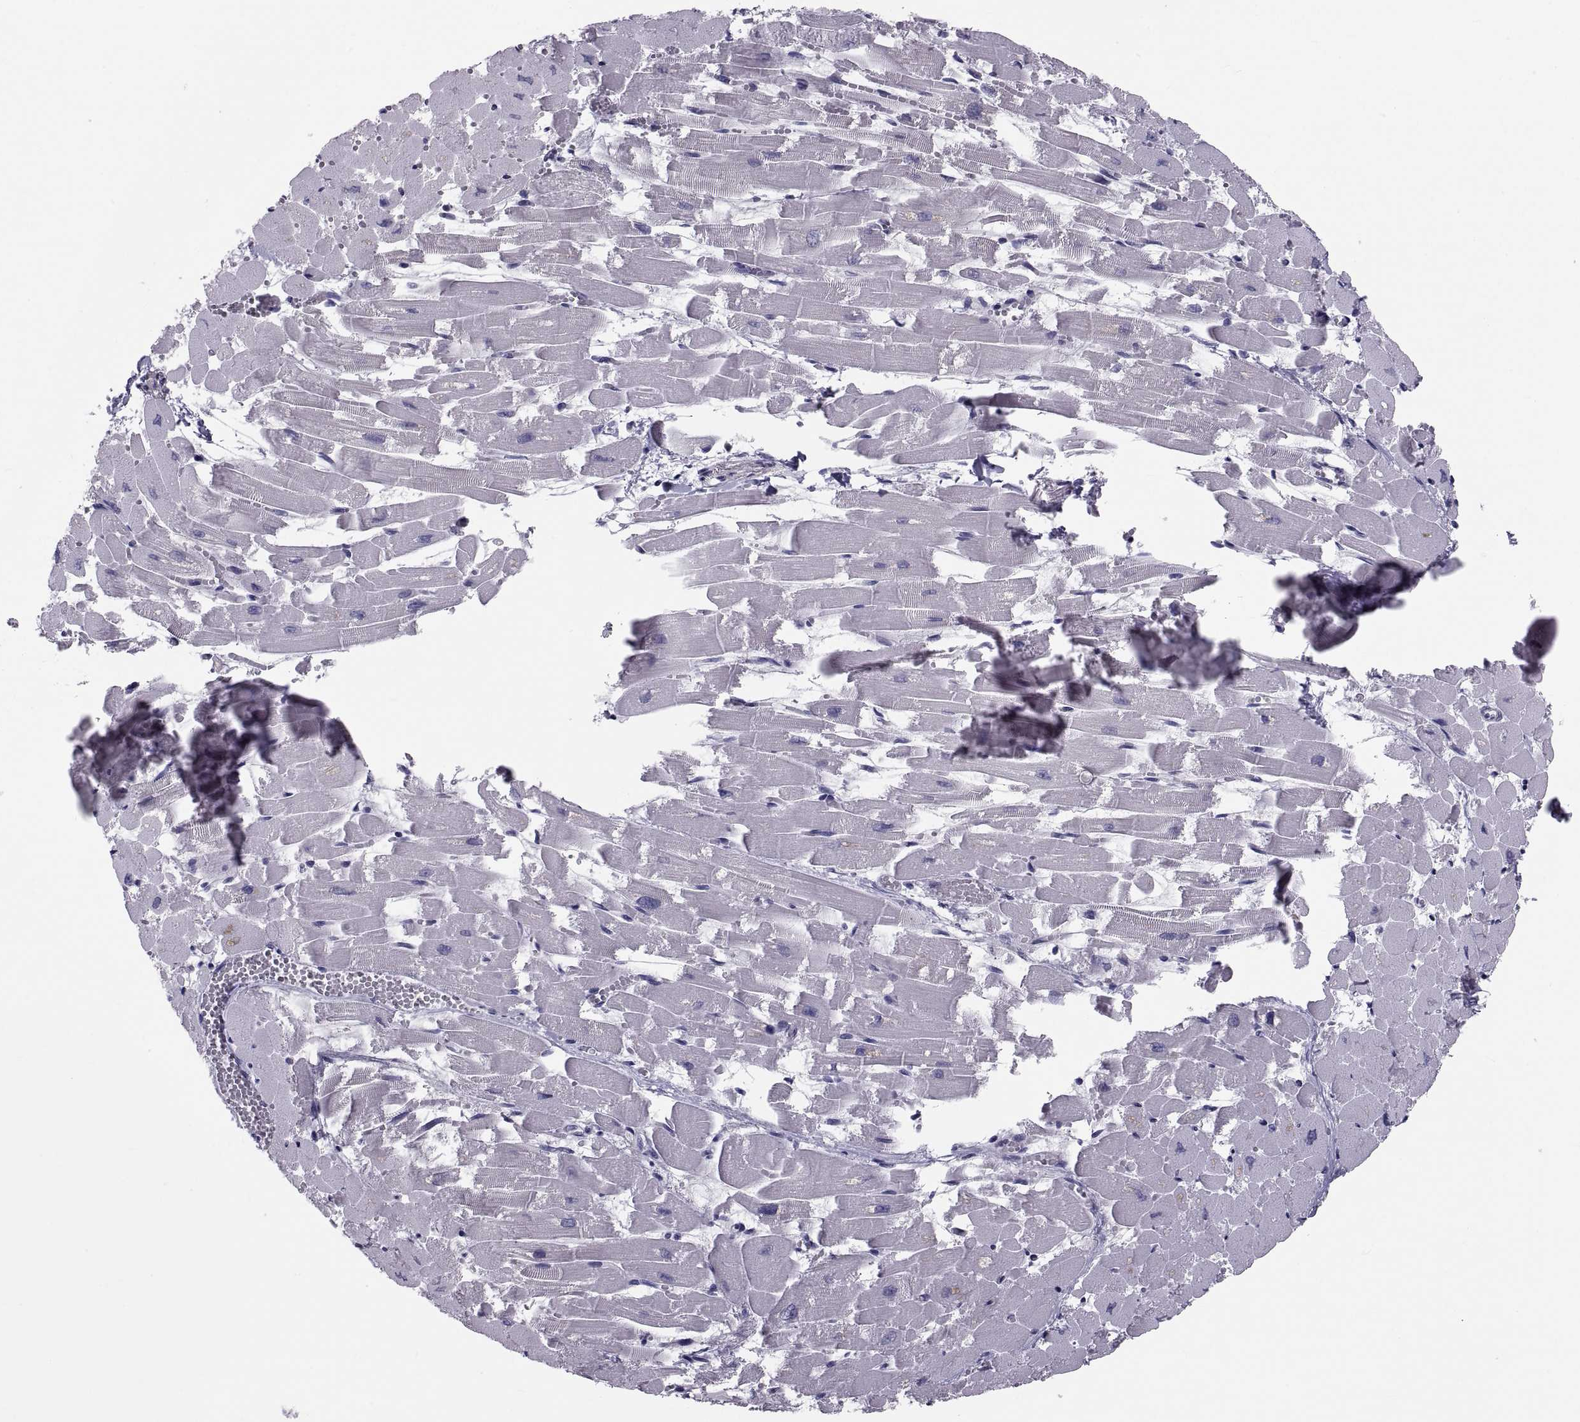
{"staining": {"intensity": "negative", "quantity": "none", "location": "none"}, "tissue": "heart muscle", "cell_type": "Cardiomyocytes", "image_type": "normal", "snomed": [{"axis": "morphology", "description": "Normal tissue, NOS"}, {"axis": "topography", "description": "Heart"}], "caption": "The photomicrograph displays no staining of cardiomyocytes in unremarkable heart muscle. (DAB (3,3'-diaminobenzidine) immunohistochemistry visualized using brightfield microscopy, high magnification).", "gene": "PDZRN4", "patient": {"sex": "female", "age": 52}}